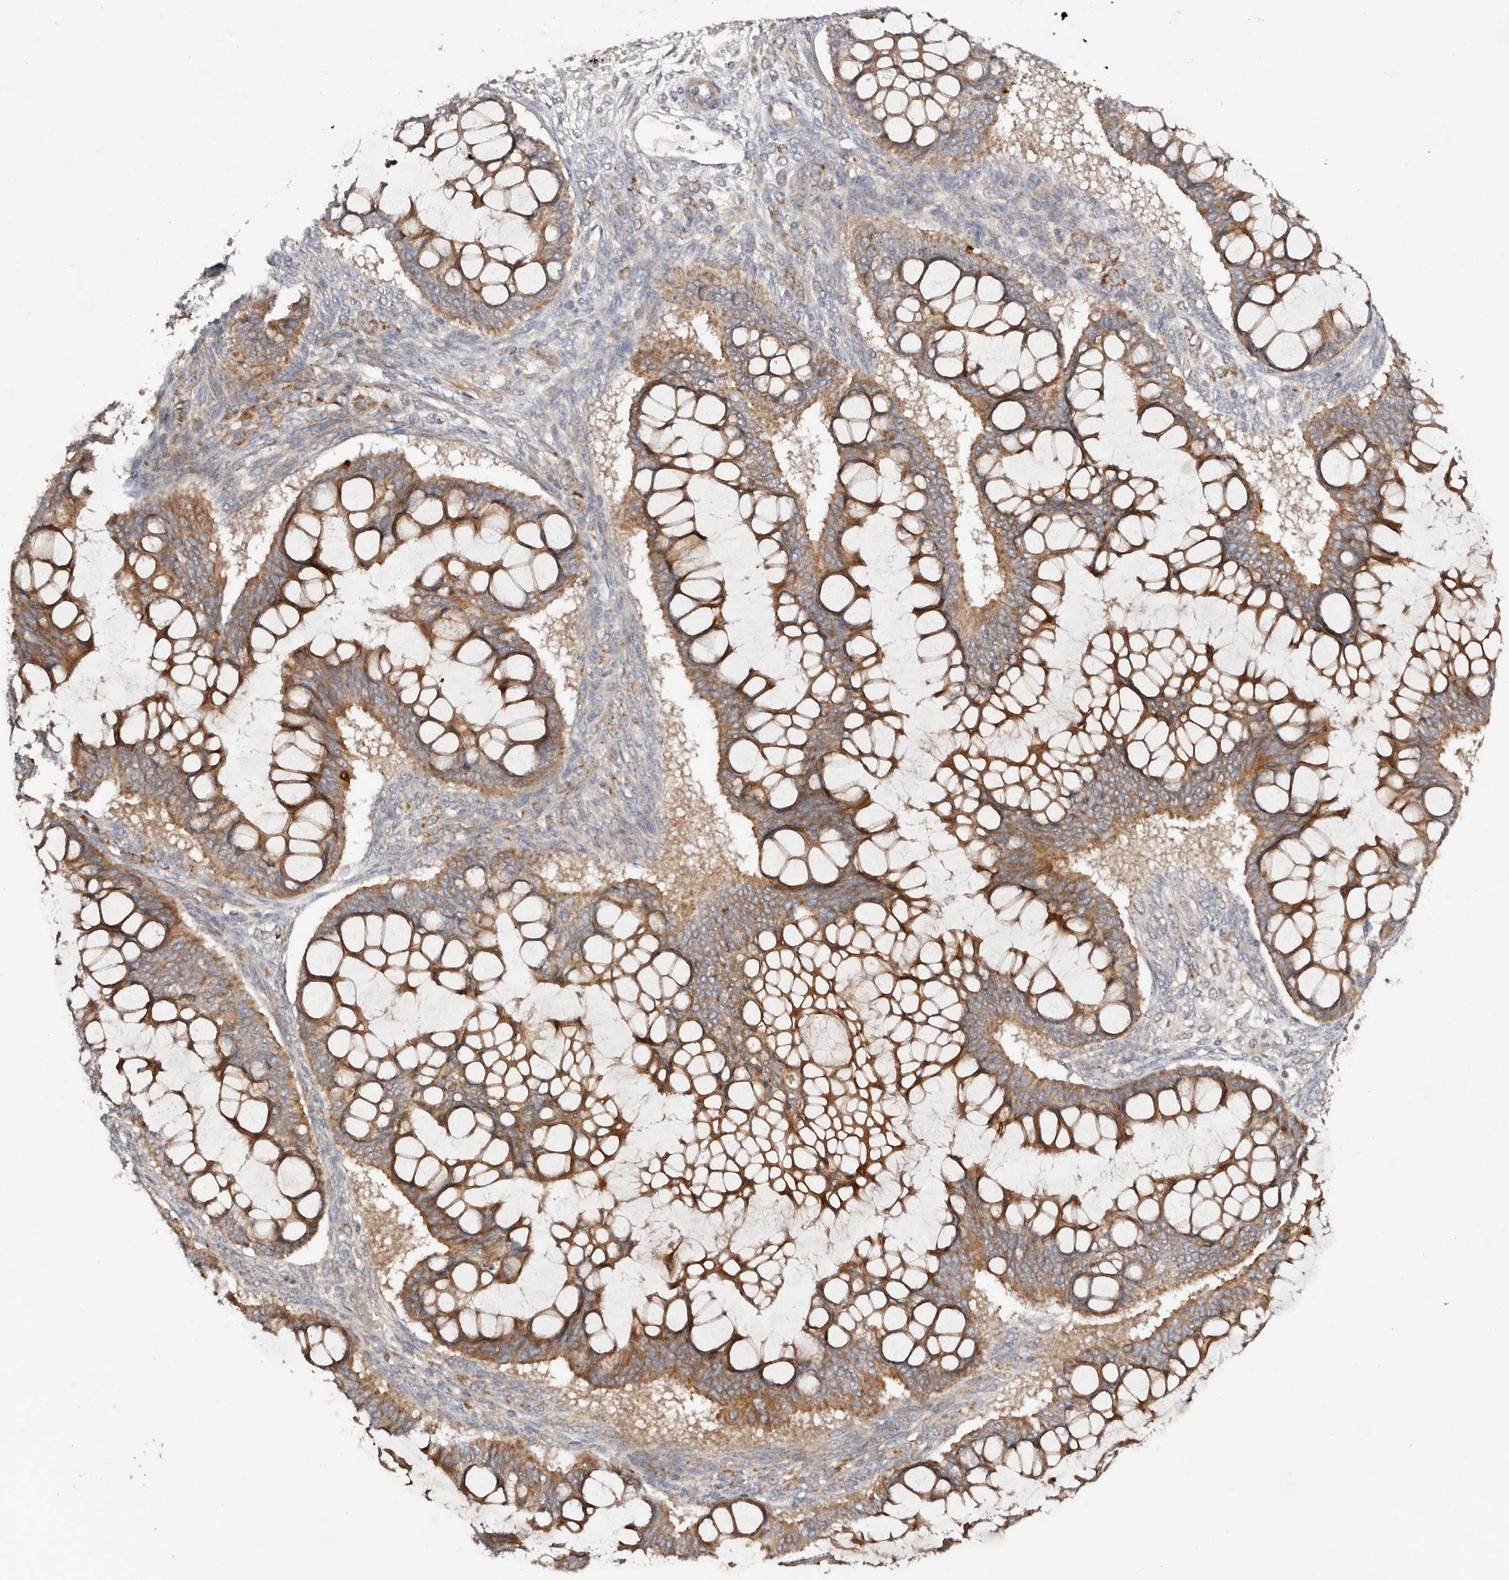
{"staining": {"intensity": "moderate", "quantity": ">75%", "location": "cytoplasmic/membranous"}, "tissue": "ovarian cancer", "cell_type": "Tumor cells", "image_type": "cancer", "snomed": [{"axis": "morphology", "description": "Cystadenocarcinoma, mucinous, NOS"}, {"axis": "topography", "description": "Ovary"}], "caption": "The micrograph reveals a brown stain indicating the presence of a protein in the cytoplasmic/membranous of tumor cells in ovarian mucinous cystadenocarcinoma. The staining is performed using DAB (3,3'-diaminobenzidine) brown chromogen to label protein expression. The nuclei are counter-stained blue using hematoxylin.", "gene": "DENND11", "patient": {"sex": "female", "age": 73}}